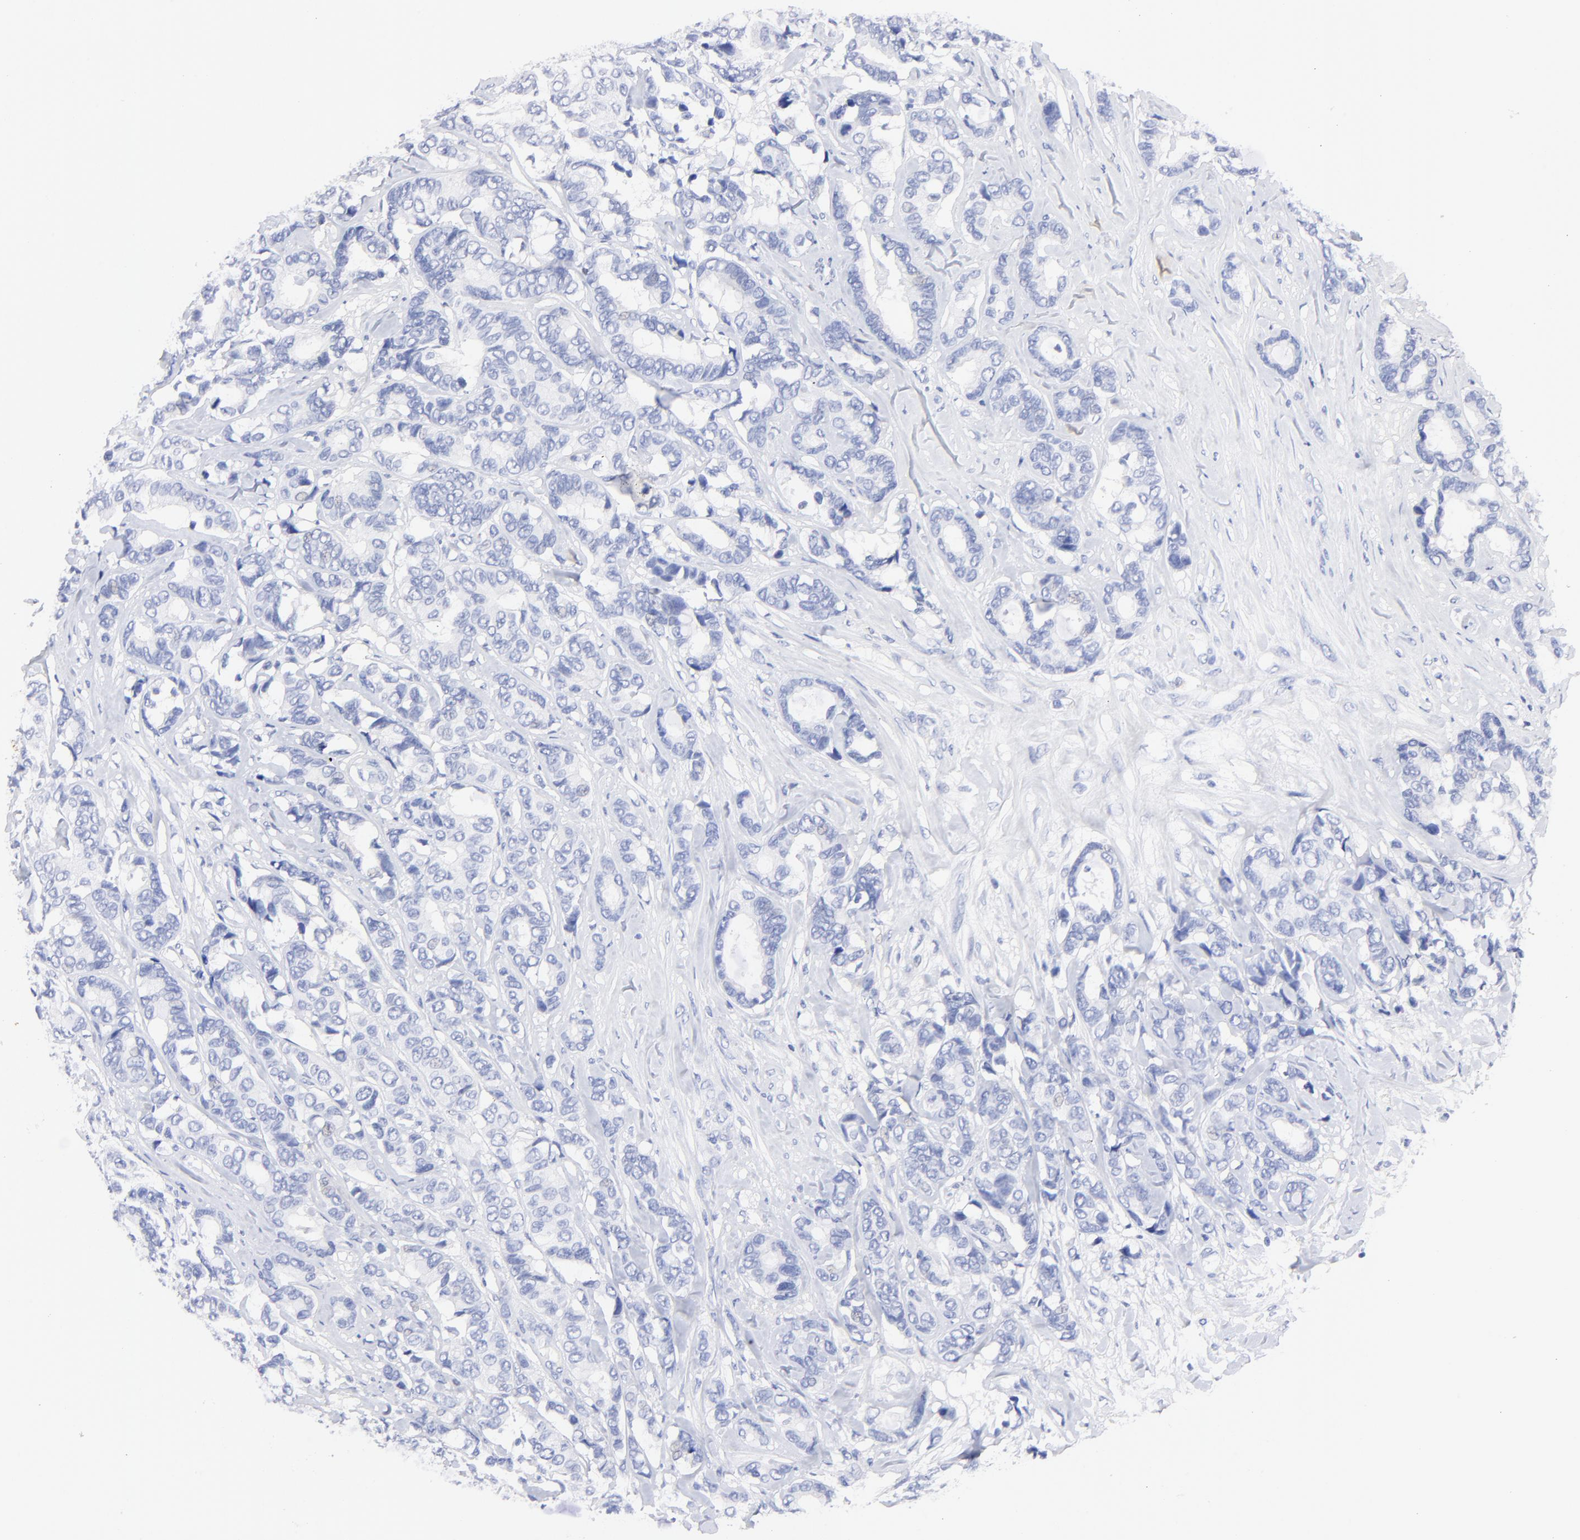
{"staining": {"intensity": "negative", "quantity": "none", "location": "none"}, "tissue": "breast cancer", "cell_type": "Tumor cells", "image_type": "cancer", "snomed": [{"axis": "morphology", "description": "Duct carcinoma"}, {"axis": "topography", "description": "Breast"}], "caption": "There is no significant positivity in tumor cells of invasive ductal carcinoma (breast).", "gene": "HORMAD2", "patient": {"sex": "female", "age": 87}}